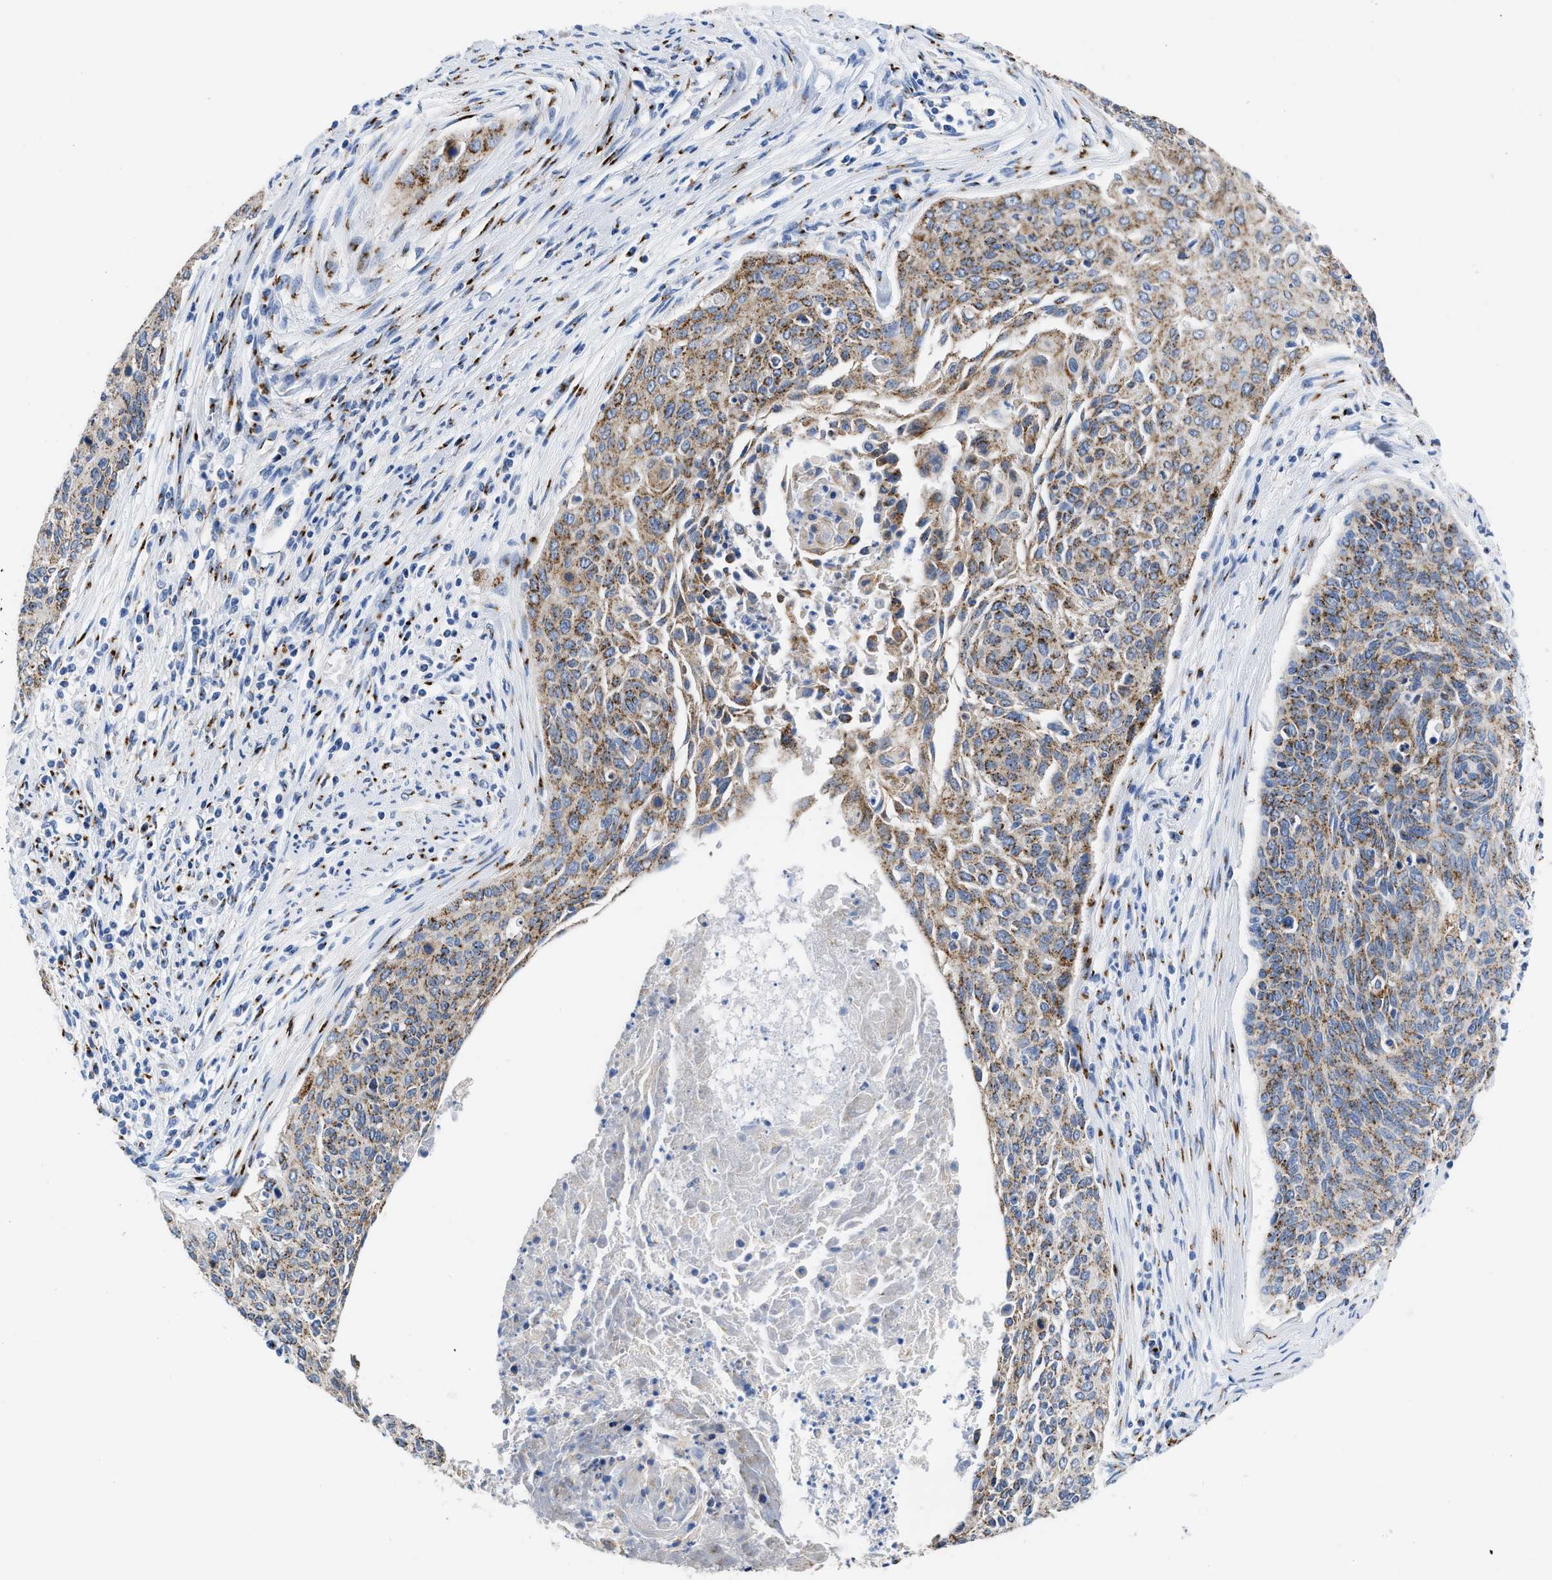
{"staining": {"intensity": "moderate", "quantity": ">75%", "location": "cytoplasmic/membranous"}, "tissue": "cervical cancer", "cell_type": "Tumor cells", "image_type": "cancer", "snomed": [{"axis": "morphology", "description": "Squamous cell carcinoma, NOS"}, {"axis": "topography", "description": "Cervix"}], "caption": "Moderate cytoplasmic/membranous protein staining is appreciated in approximately >75% of tumor cells in cervical squamous cell carcinoma. (DAB (3,3'-diaminobenzidine) = brown stain, brightfield microscopy at high magnification).", "gene": "TMEM87A", "patient": {"sex": "female", "age": 55}}